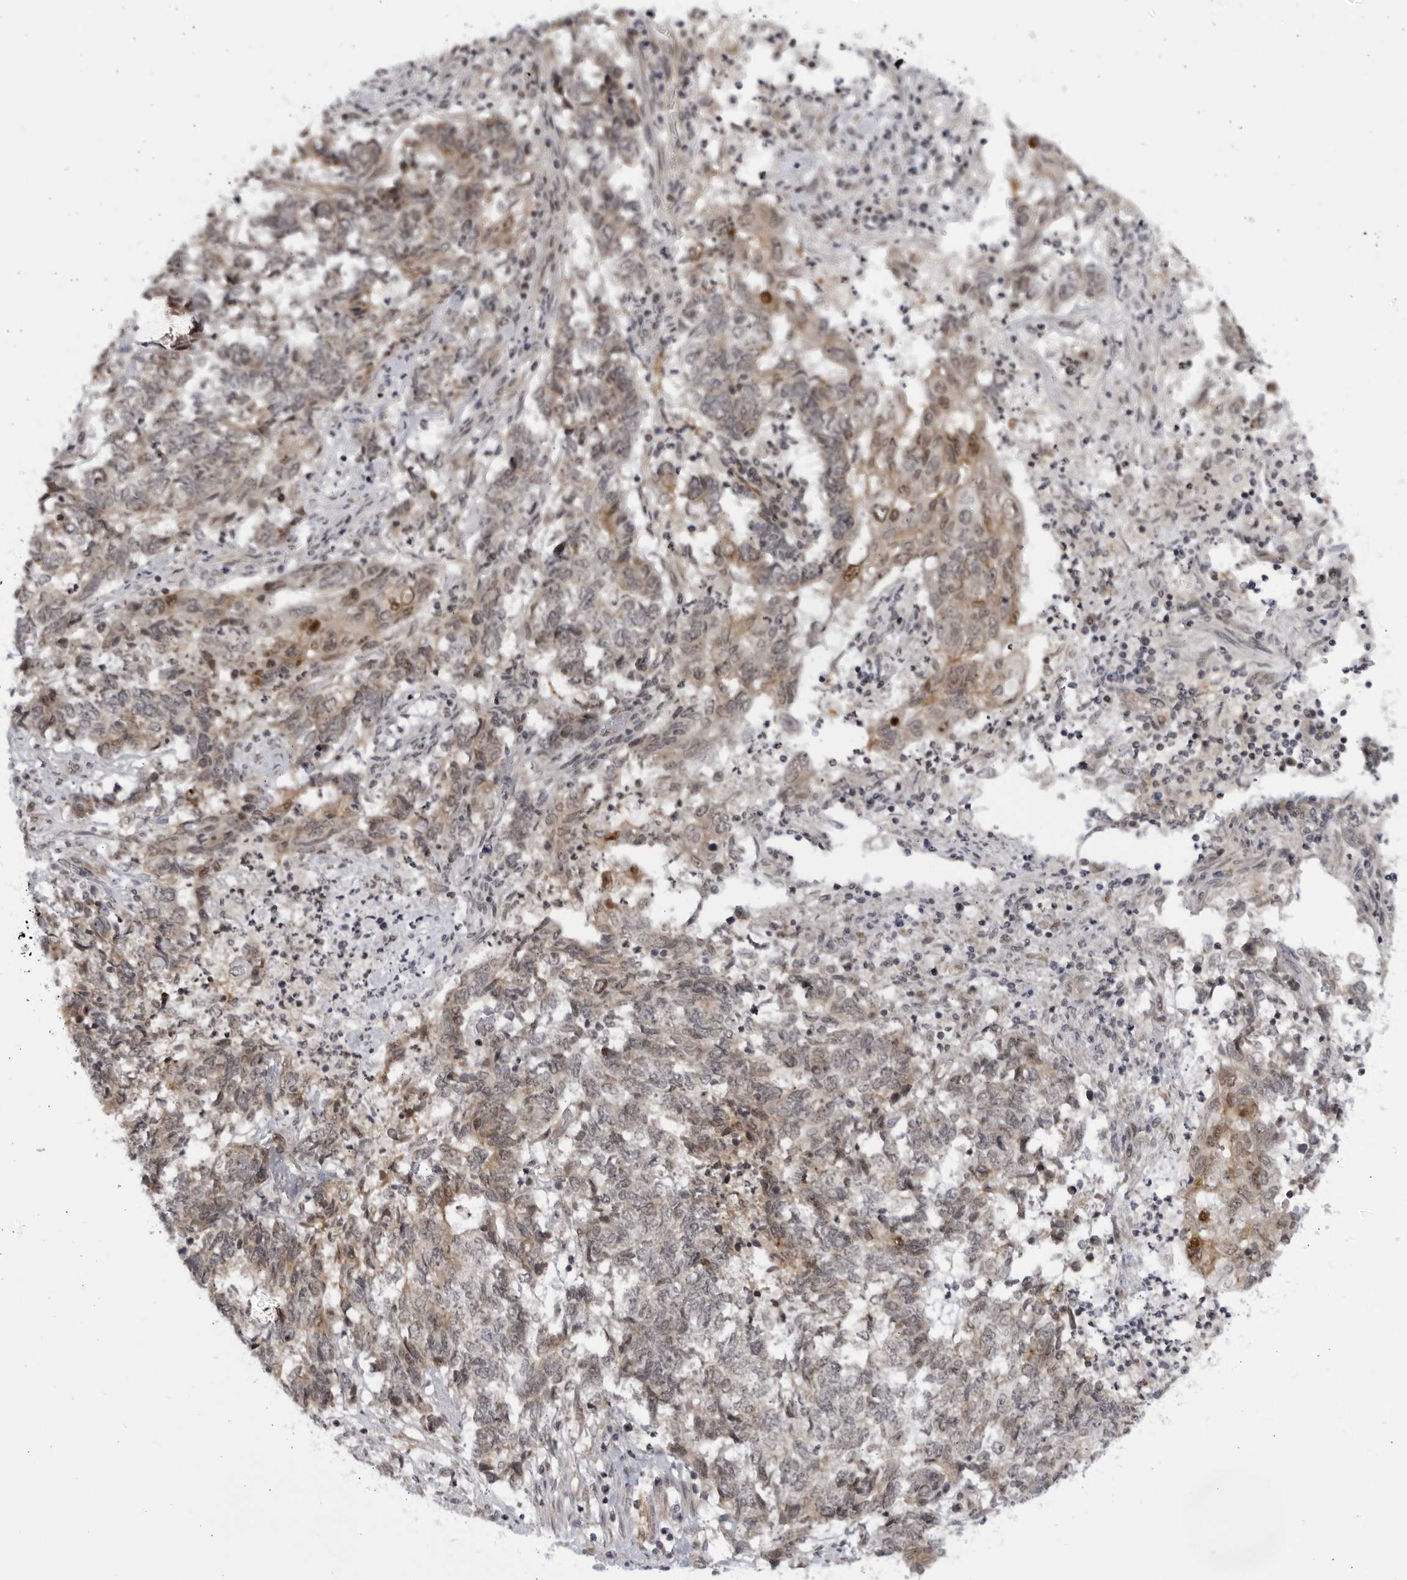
{"staining": {"intensity": "weak", "quantity": "25%-75%", "location": "cytoplasmic/membranous,nuclear"}, "tissue": "endometrial cancer", "cell_type": "Tumor cells", "image_type": "cancer", "snomed": [{"axis": "morphology", "description": "Adenocarcinoma, NOS"}, {"axis": "topography", "description": "Endometrium"}], "caption": "High-power microscopy captured an IHC photomicrograph of endometrial cancer (adenocarcinoma), revealing weak cytoplasmic/membranous and nuclear positivity in approximately 25%-75% of tumor cells.", "gene": "ITGB3BP", "patient": {"sex": "female", "age": 80}}